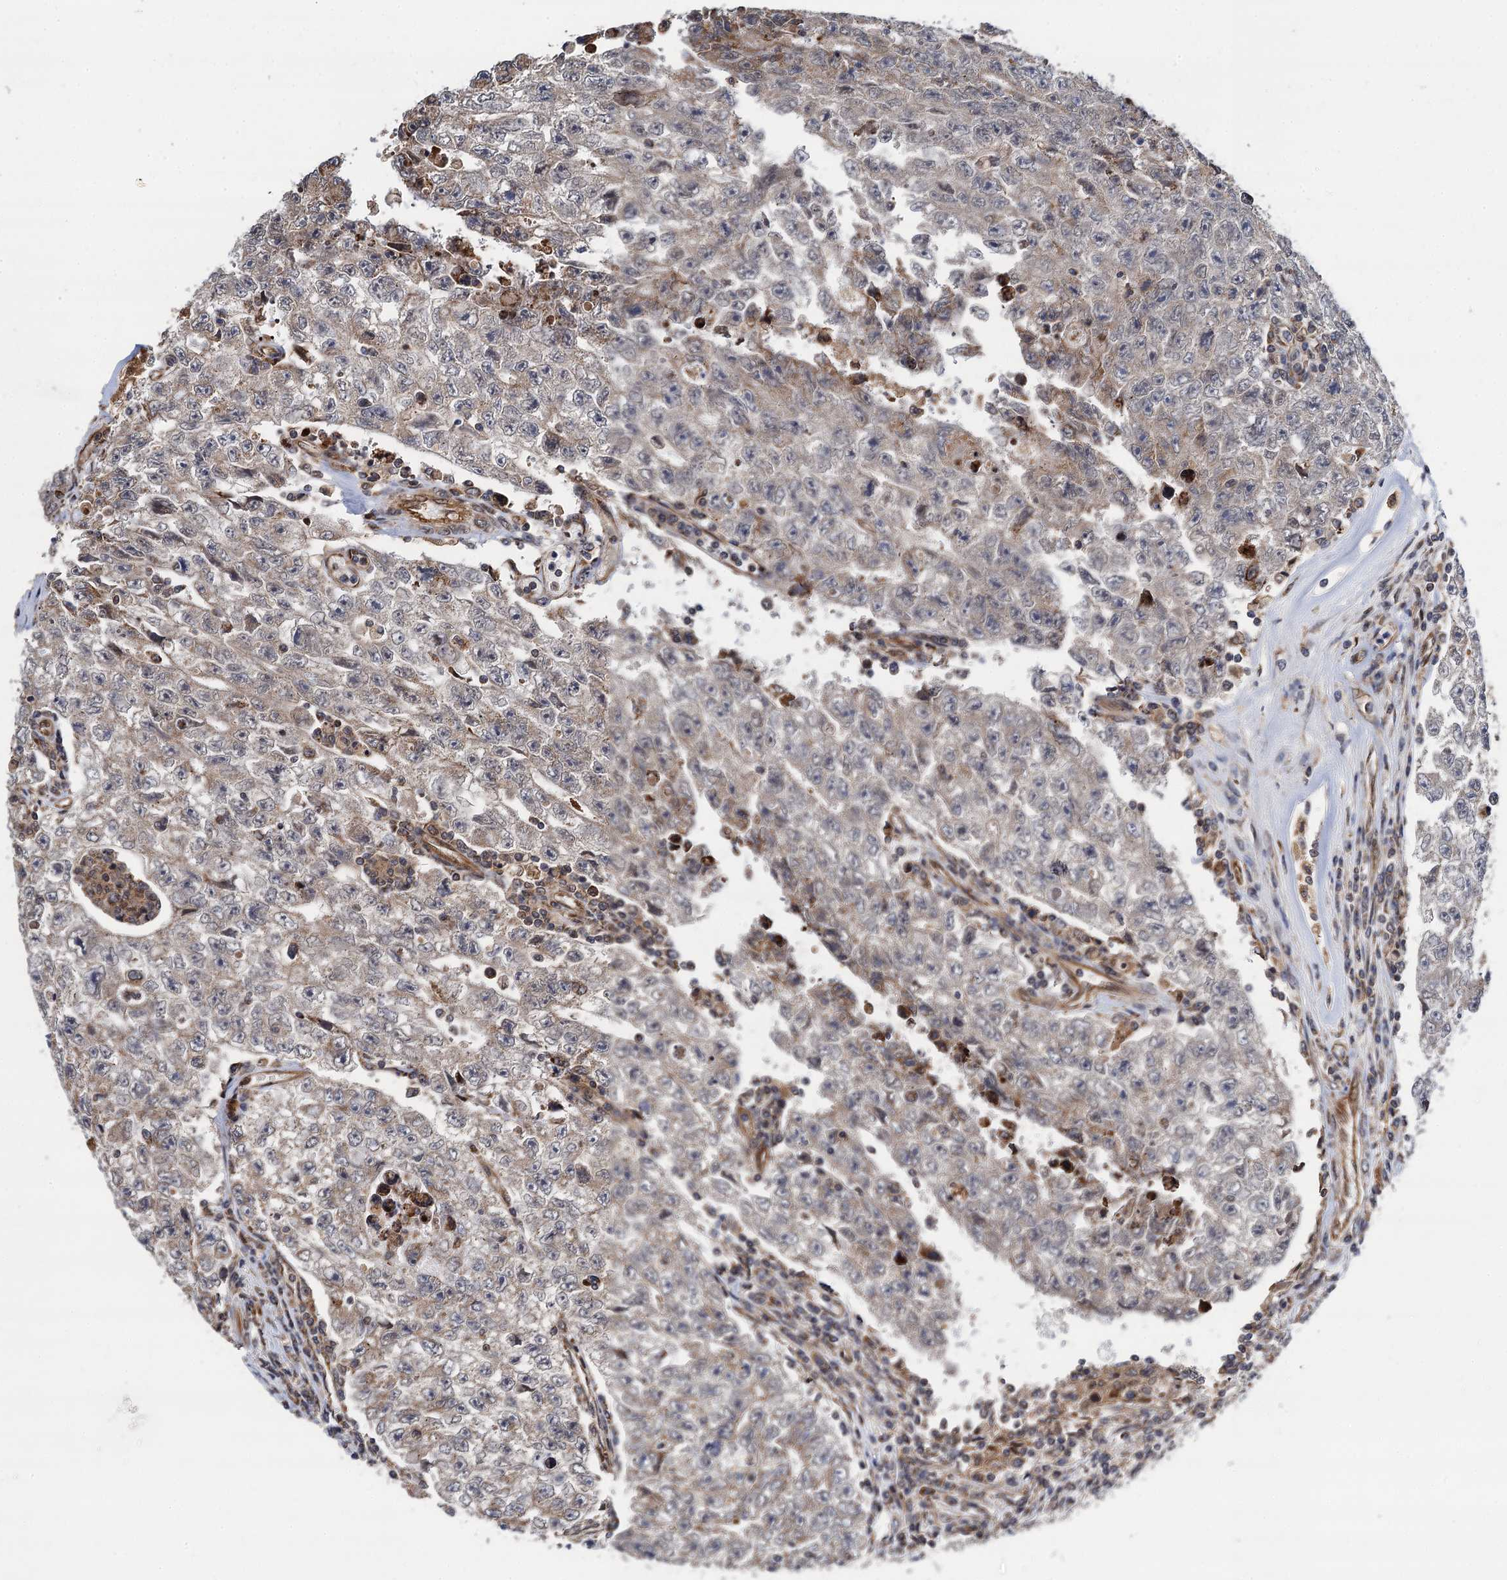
{"staining": {"intensity": "weak", "quantity": "25%-75%", "location": "cytoplasmic/membranous"}, "tissue": "testis cancer", "cell_type": "Tumor cells", "image_type": "cancer", "snomed": [{"axis": "morphology", "description": "Carcinoma, Embryonal, NOS"}, {"axis": "topography", "description": "Testis"}], "caption": "Immunohistochemical staining of testis cancer displays low levels of weak cytoplasmic/membranous positivity in approximately 25%-75% of tumor cells. (brown staining indicates protein expression, while blue staining denotes nuclei).", "gene": "CMPK2", "patient": {"sex": "male", "age": 17}}